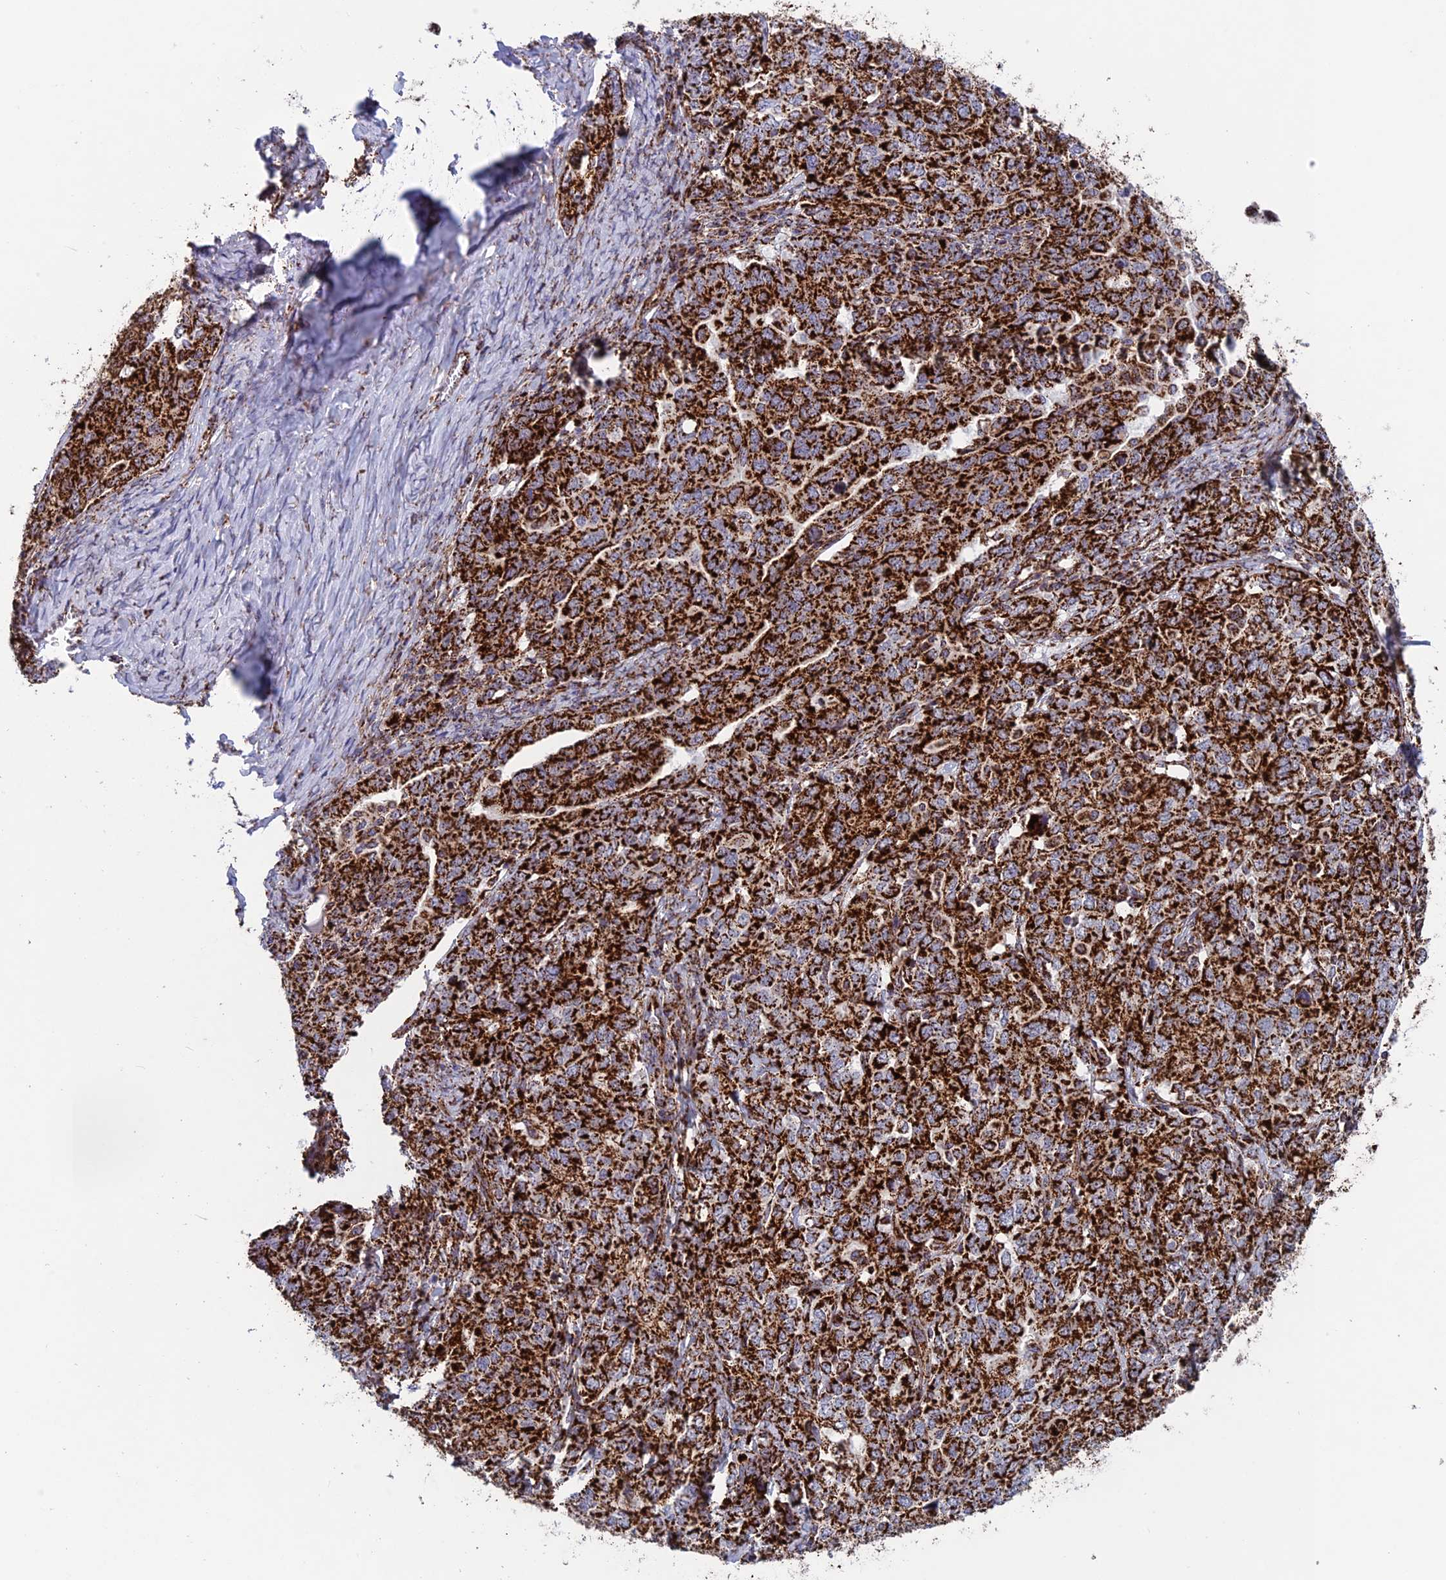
{"staining": {"intensity": "strong", "quantity": ">75%", "location": "cytoplasmic/membranous"}, "tissue": "ovarian cancer", "cell_type": "Tumor cells", "image_type": "cancer", "snomed": [{"axis": "morphology", "description": "Carcinoma, endometroid"}, {"axis": "topography", "description": "Ovary"}], "caption": "Ovarian cancer (endometroid carcinoma) stained with a protein marker exhibits strong staining in tumor cells.", "gene": "MRPS18B", "patient": {"sex": "female", "age": 62}}